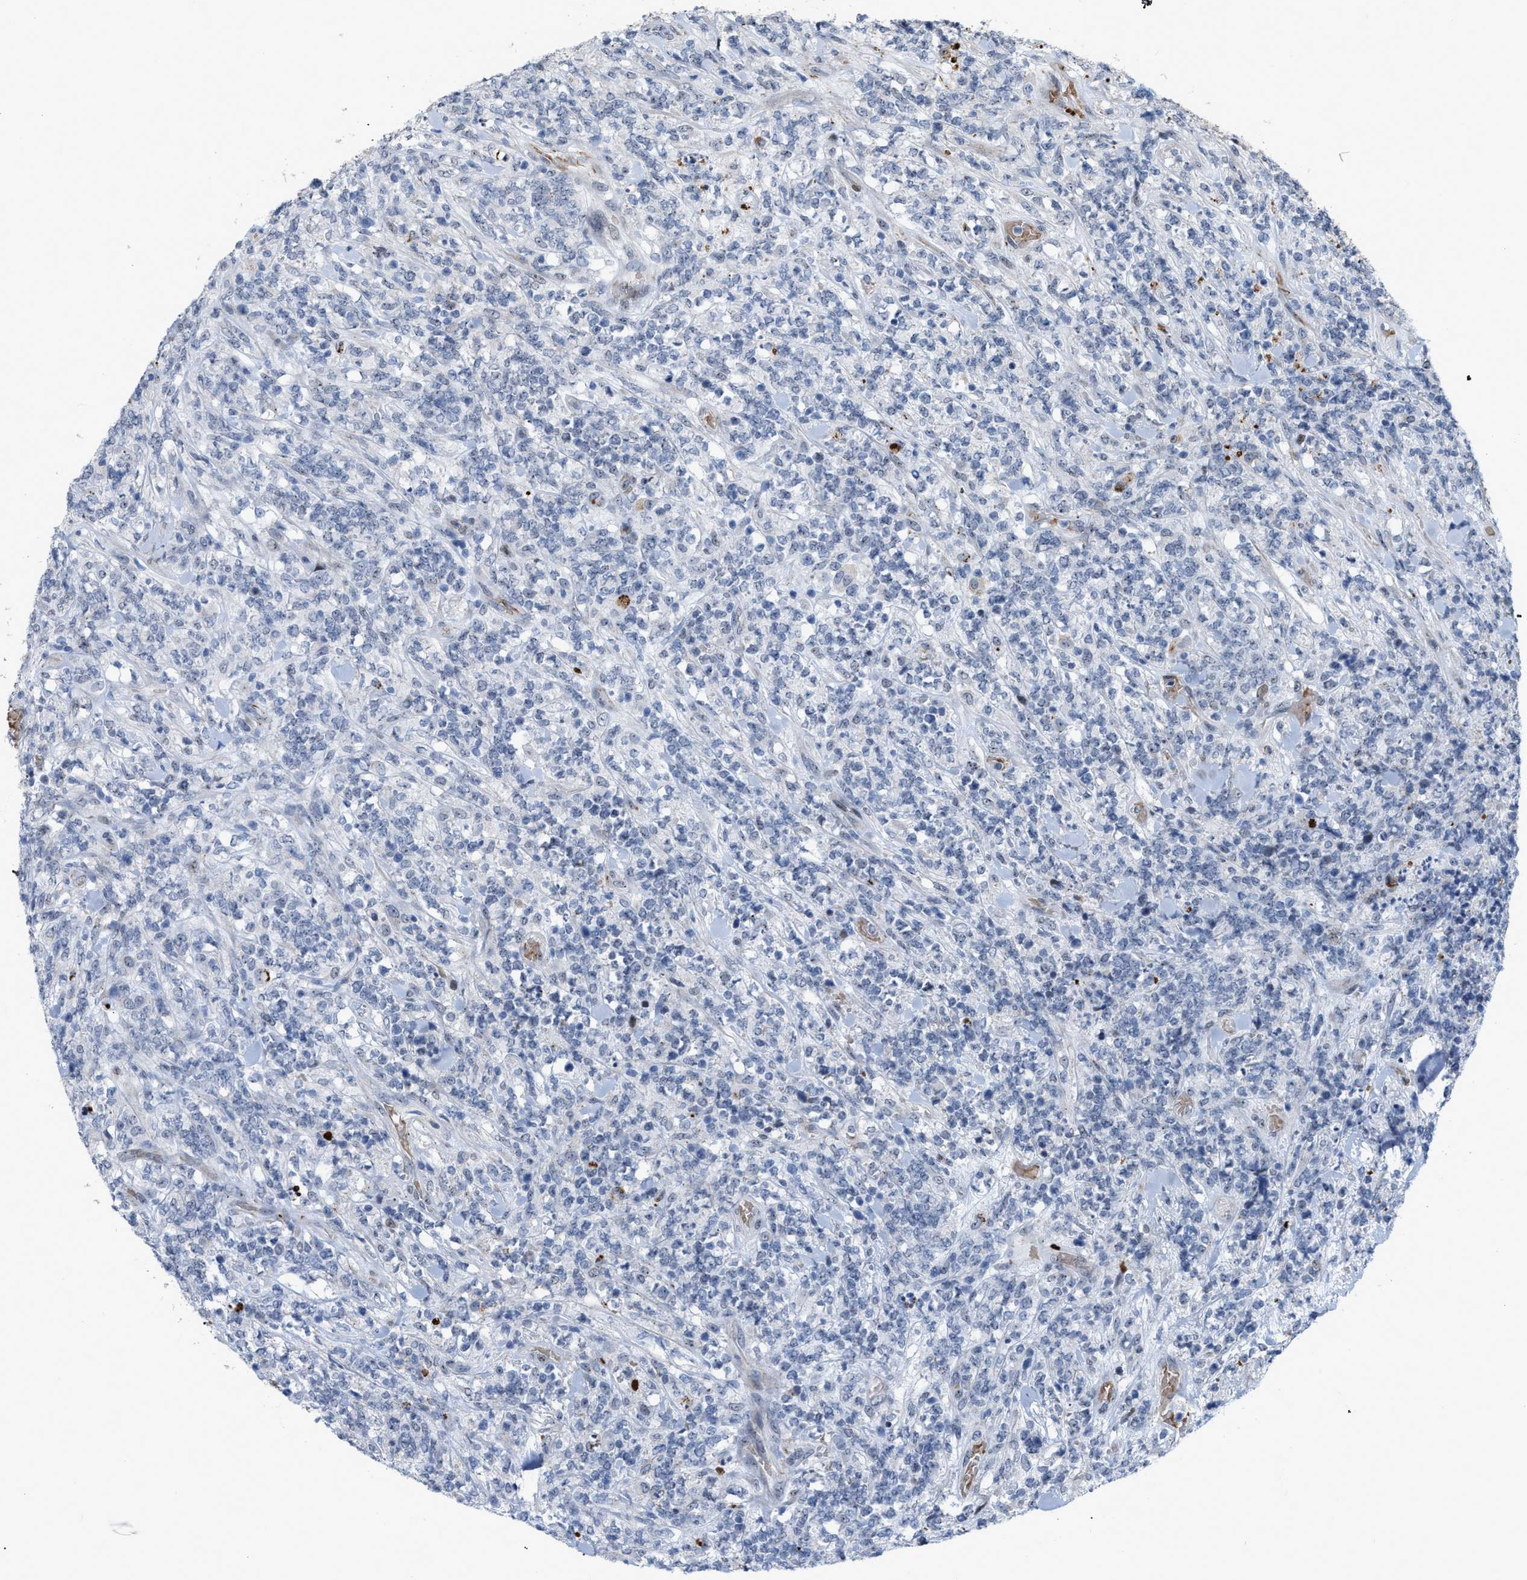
{"staining": {"intensity": "weak", "quantity": "<25%", "location": "nuclear"}, "tissue": "lymphoma", "cell_type": "Tumor cells", "image_type": "cancer", "snomed": [{"axis": "morphology", "description": "Malignant lymphoma, non-Hodgkin's type, High grade"}, {"axis": "topography", "description": "Soft tissue"}], "caption": "Protein analysis of lymphoma exhibits no significant staining in tumor cells.", "gene": "POLR1F", "patient": {"sex": "male", "age": 18}}